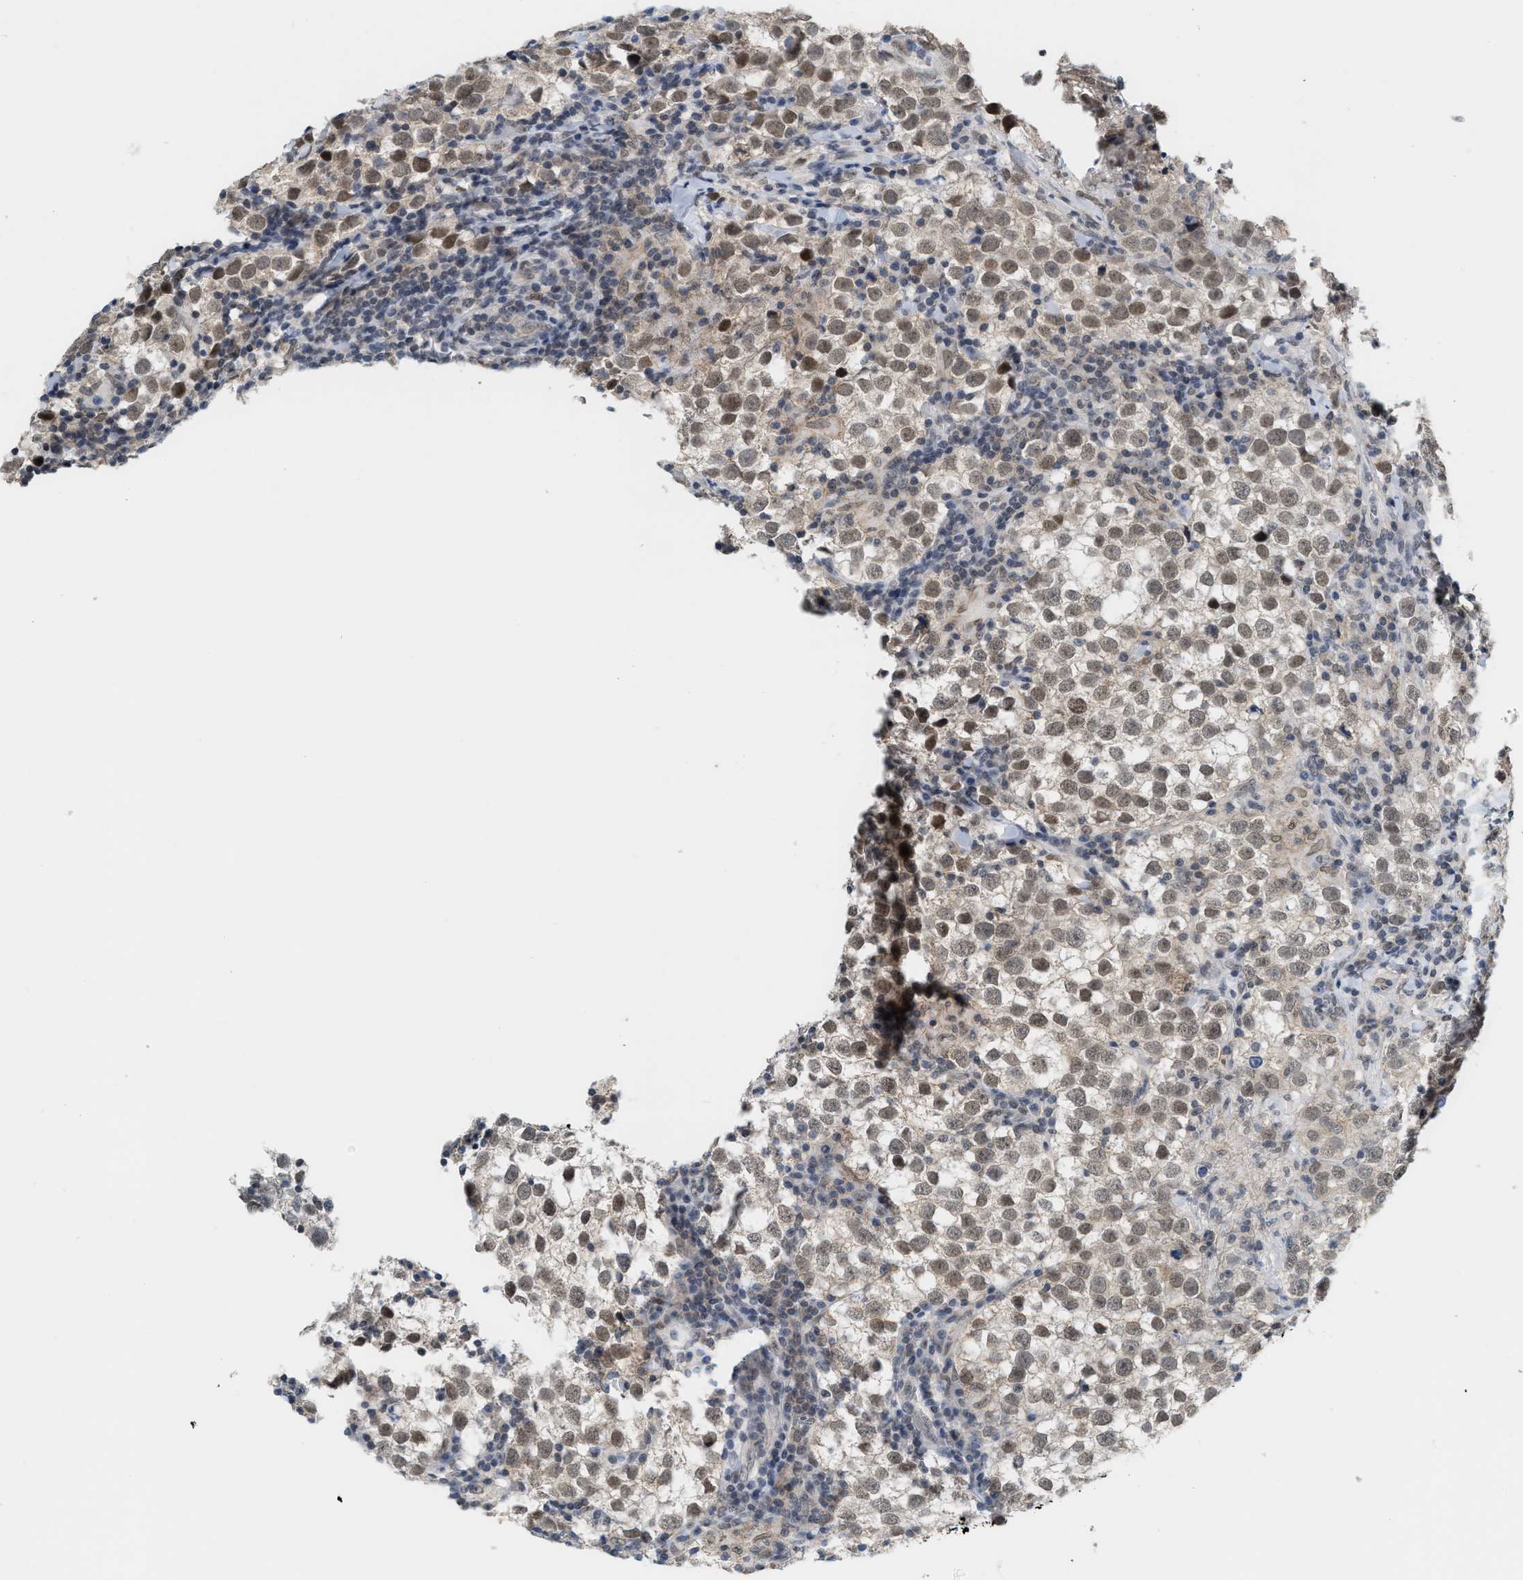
{"staining": {"intensity": "moderate", "quantity": ">75%", "location": "nuclear"}, "tissue": "testis cancer", "cell_type": "Tumor cells", "image_type": "cancer", "snomed": [{"axis": "morphology", "description": "Seminoma, NOS"}, {"axis": "morphology", "description": "Carcinoma, Embryonal, NOS"}, {"axis": "topography", "description": "Testis"}], "caption": "Protein analysis of testis cancer tissue demonstrates moderate nuclear staining in about >75% of tumor cells.", "gene": "BAIAP2L1", "patient": {"sex": "male", "age": 36}}